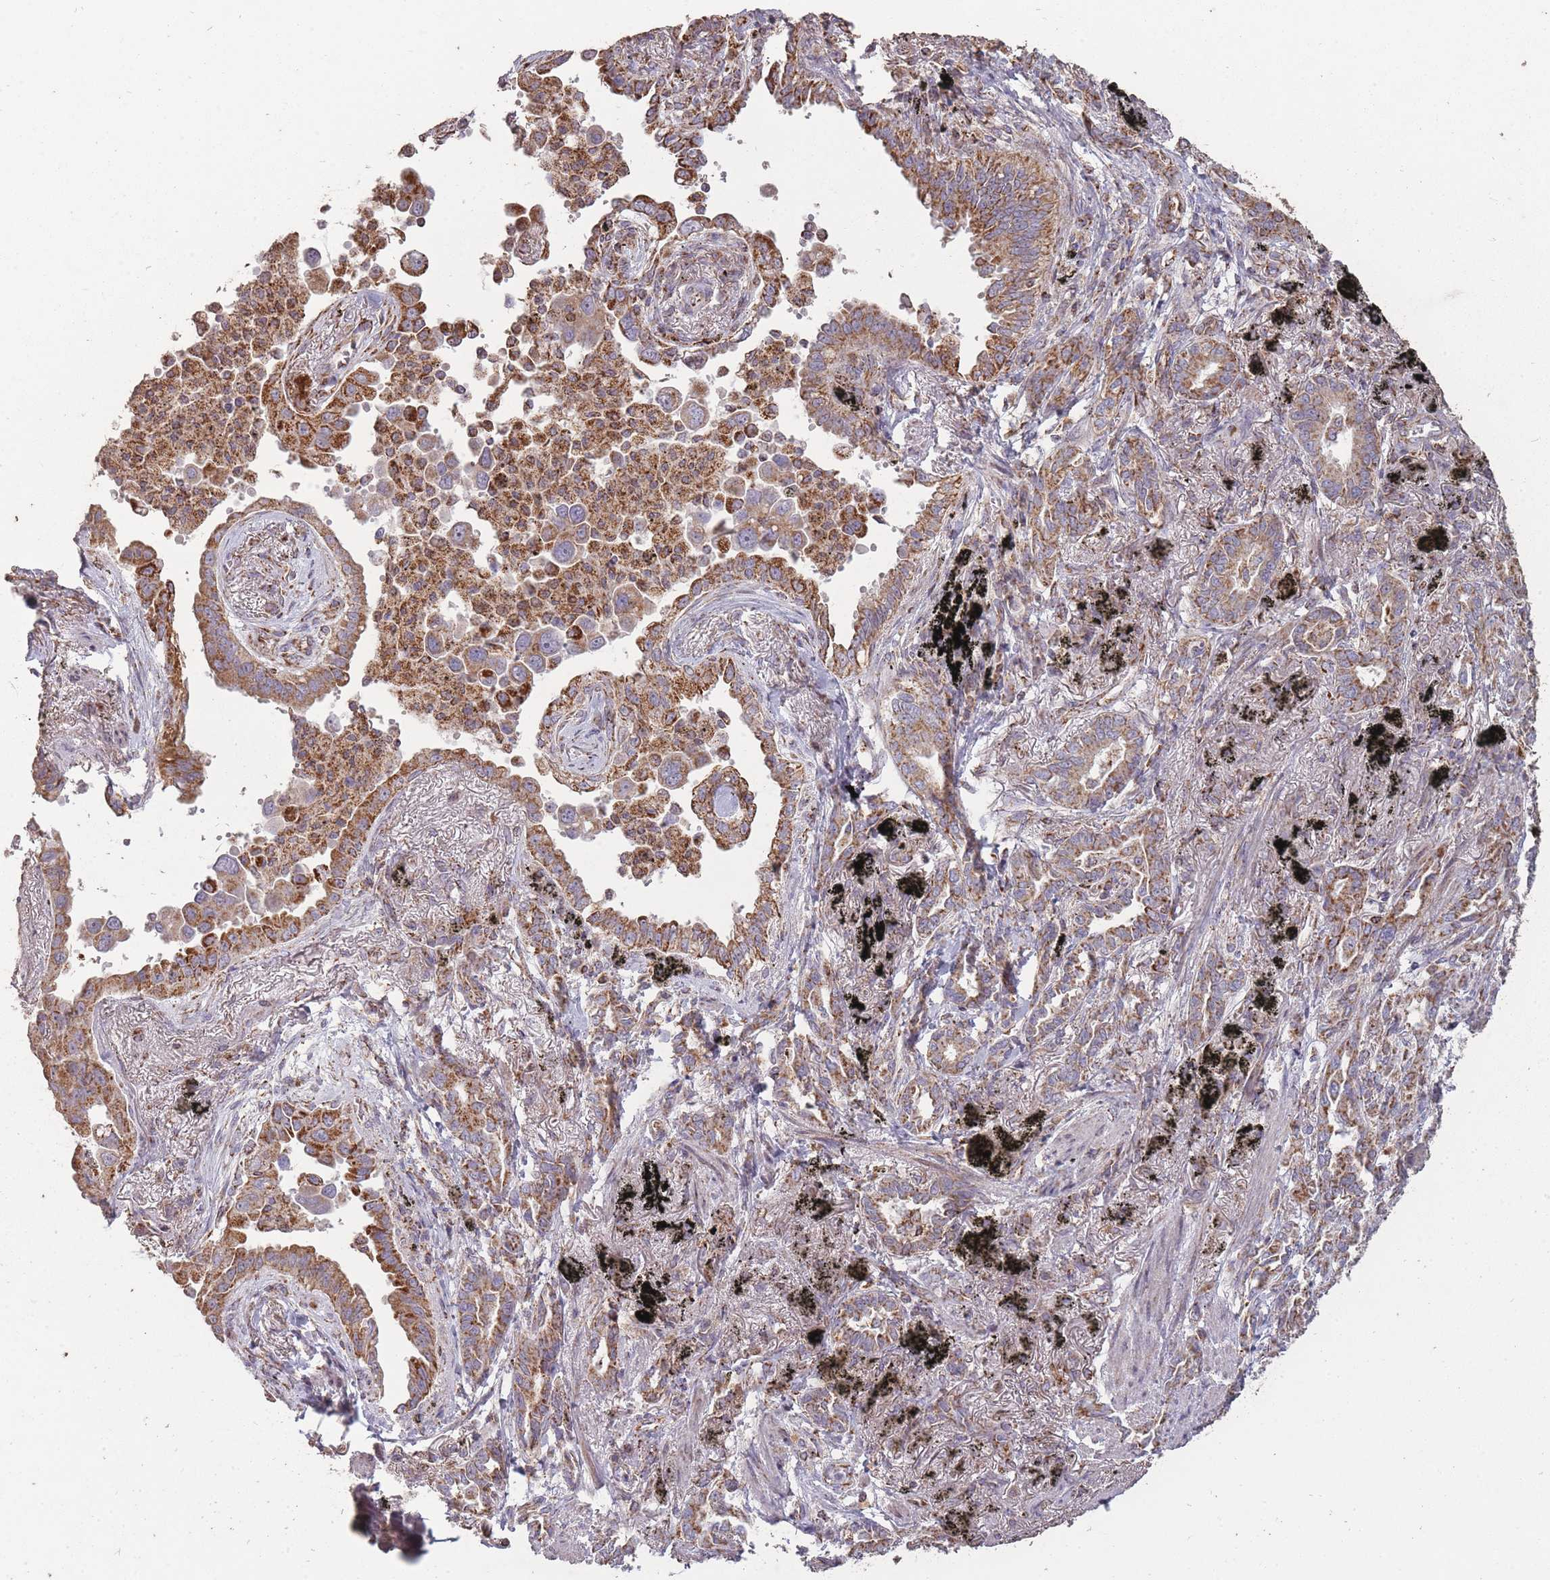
{"staining": {"intensity": "strong", "quantity": ">75%", "location": "cytoplasmic/membranous"}, "tissue": "lung cancer", "cell_type": "Tumor cells", "image_type": "cancer", "snomed": [{"axis": "morphology", "description": "Adenocarcinoma, NOS"}, {"axis": "topography", "description": "Lung"}], "caption": "A high-resolution photomicrograph shows IHC staining of lung cancer (adenocarcinoma), which displays strong cytoplasmic/membranous staining in about >75% of tumor cells.", "gene": "CNOT8", "patient": {"sex": "male", "age": 67}}